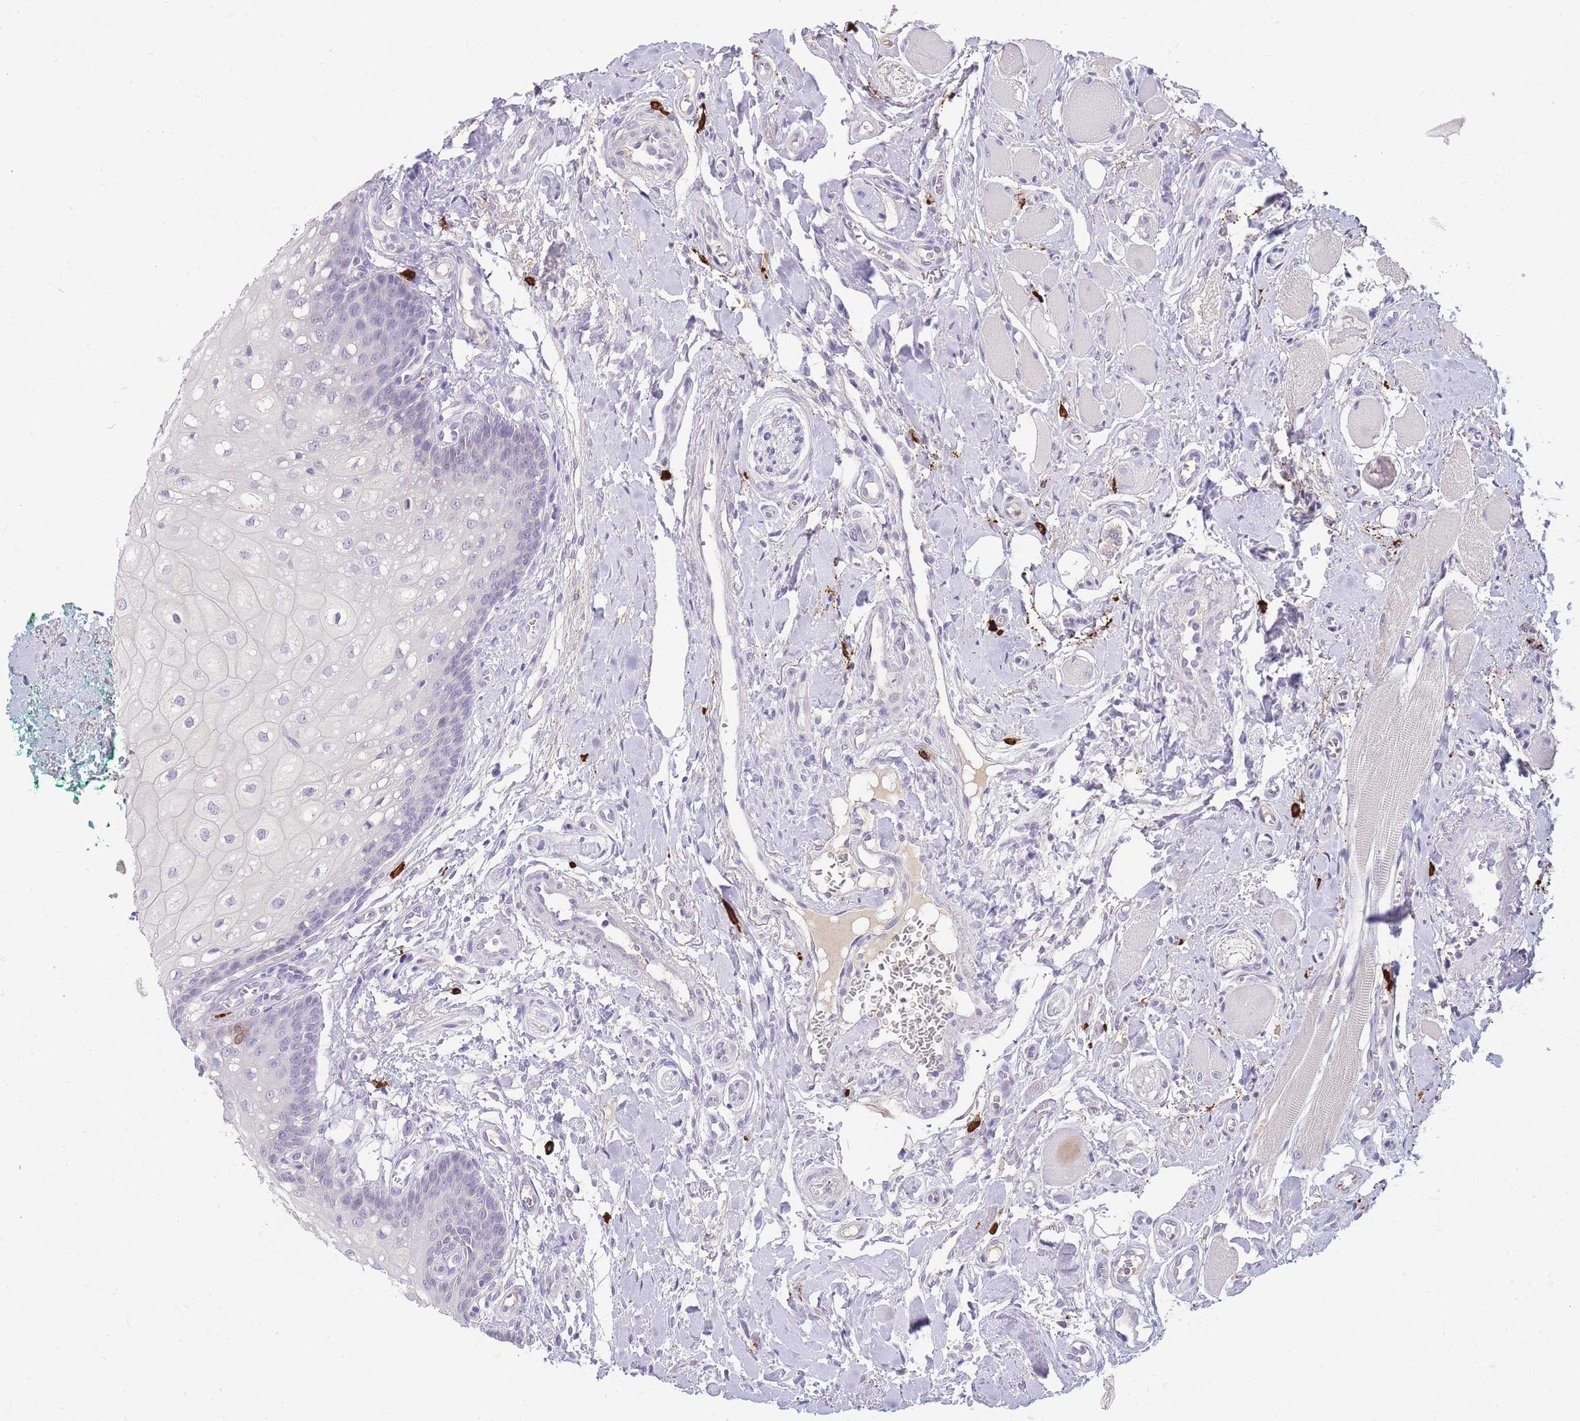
{"staining": {"intensity": "negative", "quantity": "none", "location": "none"}, "tissue": "oral mucosa", "cell_type": "Squamous epithelial cells", "image_type": "normal", "snomed": [{"axis": "morphology", "description": "Normal tissue, NOS"}, {"axis": "morphology", "description": "Squamous cell carcinoma, NOS"}, {"axis": "topography", "description": "Oral tissue"}, {"axis": "topography", "description": "Tounge, NOS"}, {"axis": "topography", "description": "Head-Neck"}], "caption": "Protein analysis of benign oral mucosa demonstrates no significant staining in squamous epithelial cells. (DAB (3,3'-diaminobenzidine) immunohistochemistry (IHC), high magnification).", "gene": "TPSD1", "patient": {"sex": "male", "age": 79}}